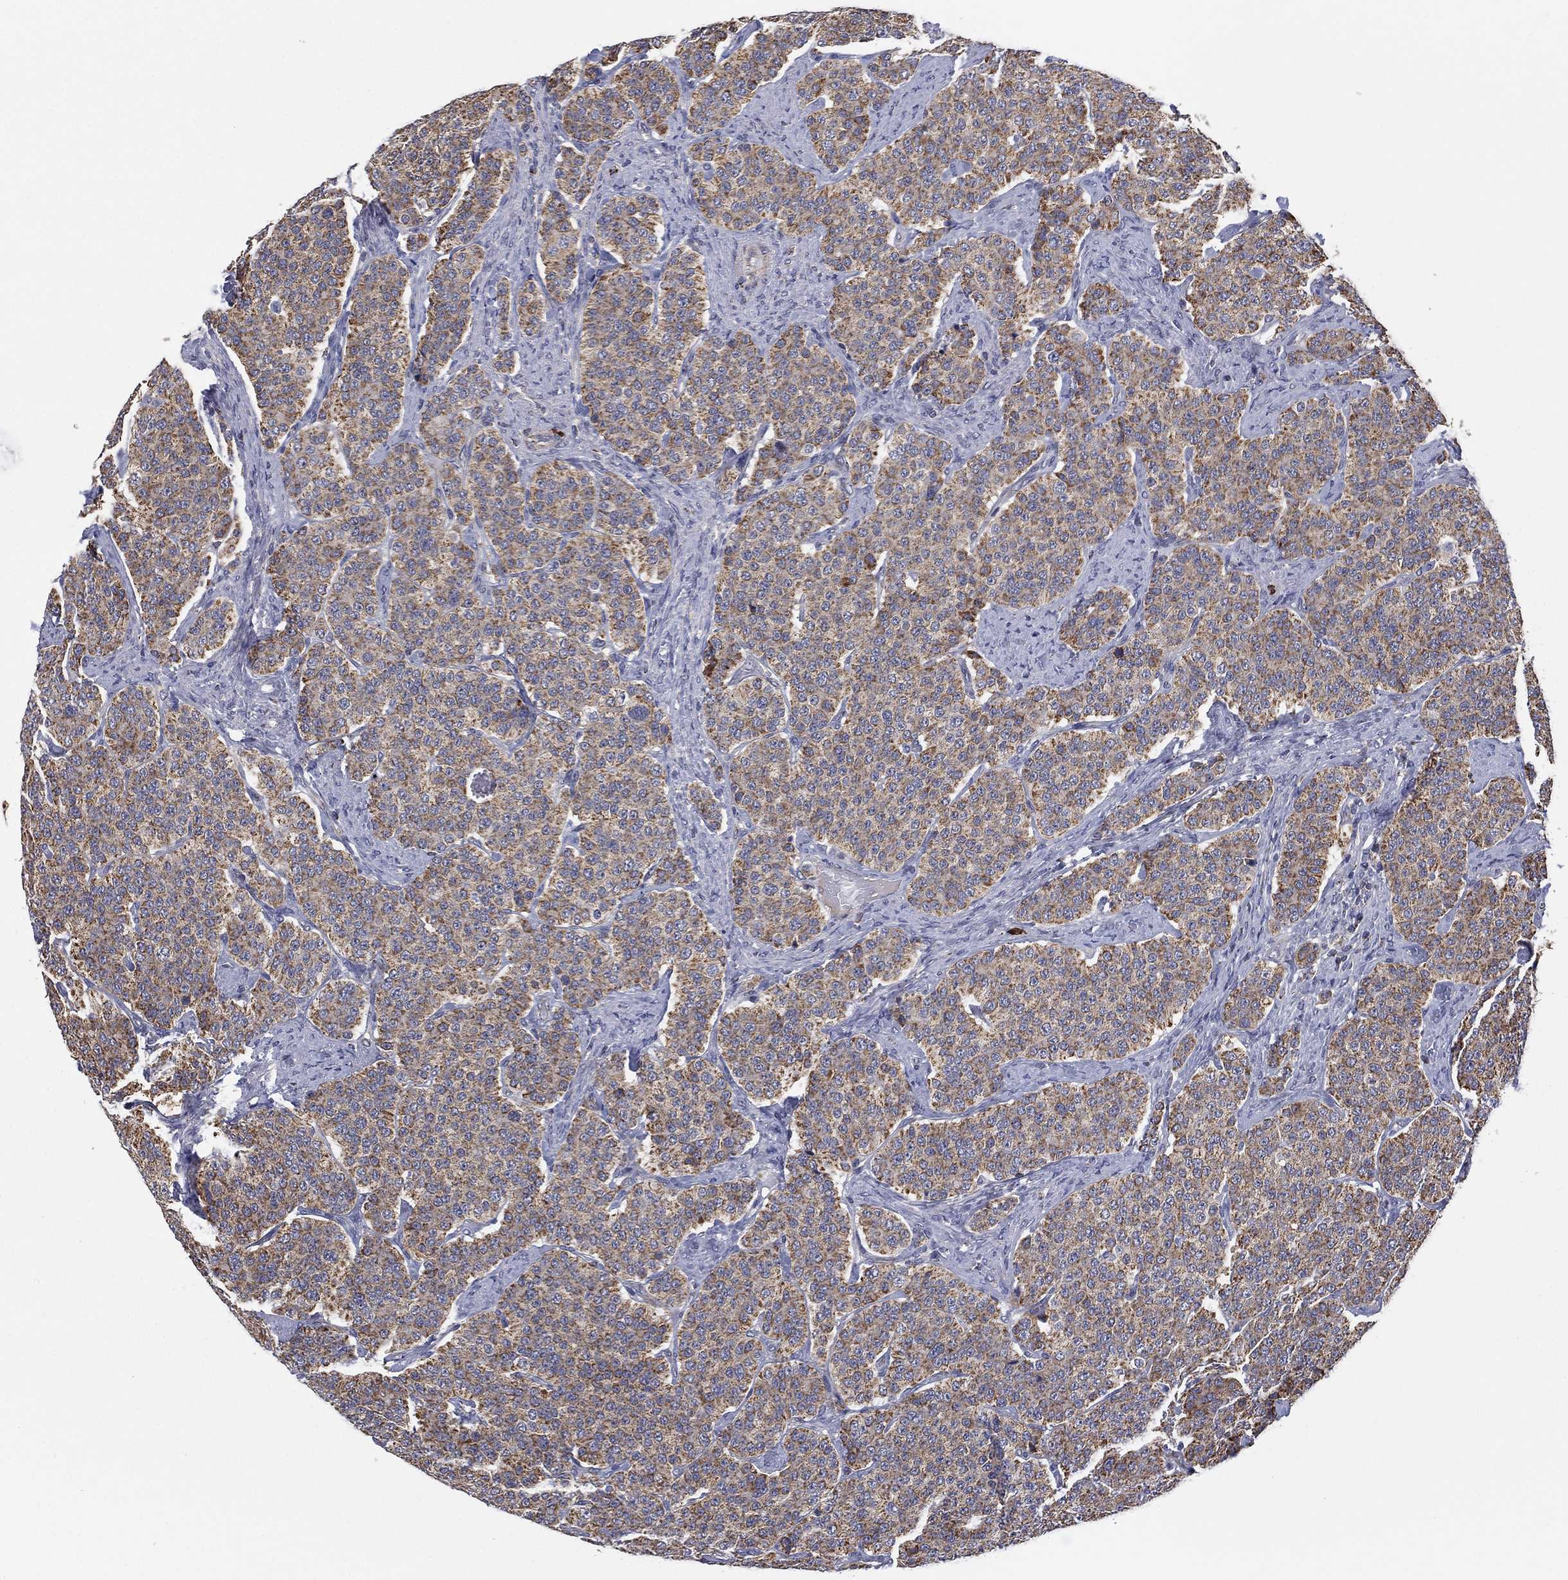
{"staining": {"intensity": "moderate", "quantity": "25%-75%", "location": "cytoplasmic/membranous"}, "tissue": "carcinoid", "cell_type": "Tumor cells", "image_type": "cancer", "snomed": [{"axis": "morphology", "description": "Carcinoid, malignant, NOS"}, {"axis": "topography", "description": "Small intestine"}], "caption": "Immunohistochemical staining of carcinoid shows medium levels of moderate cytoplasmic/membranous protein staining in approximately 25%-75% of tumor cells. Ihc stains the protein in brown and the nuclei are stained blue.", "gene": "PPP2R5A", "patient": {"sex": "female", "age": 58}}